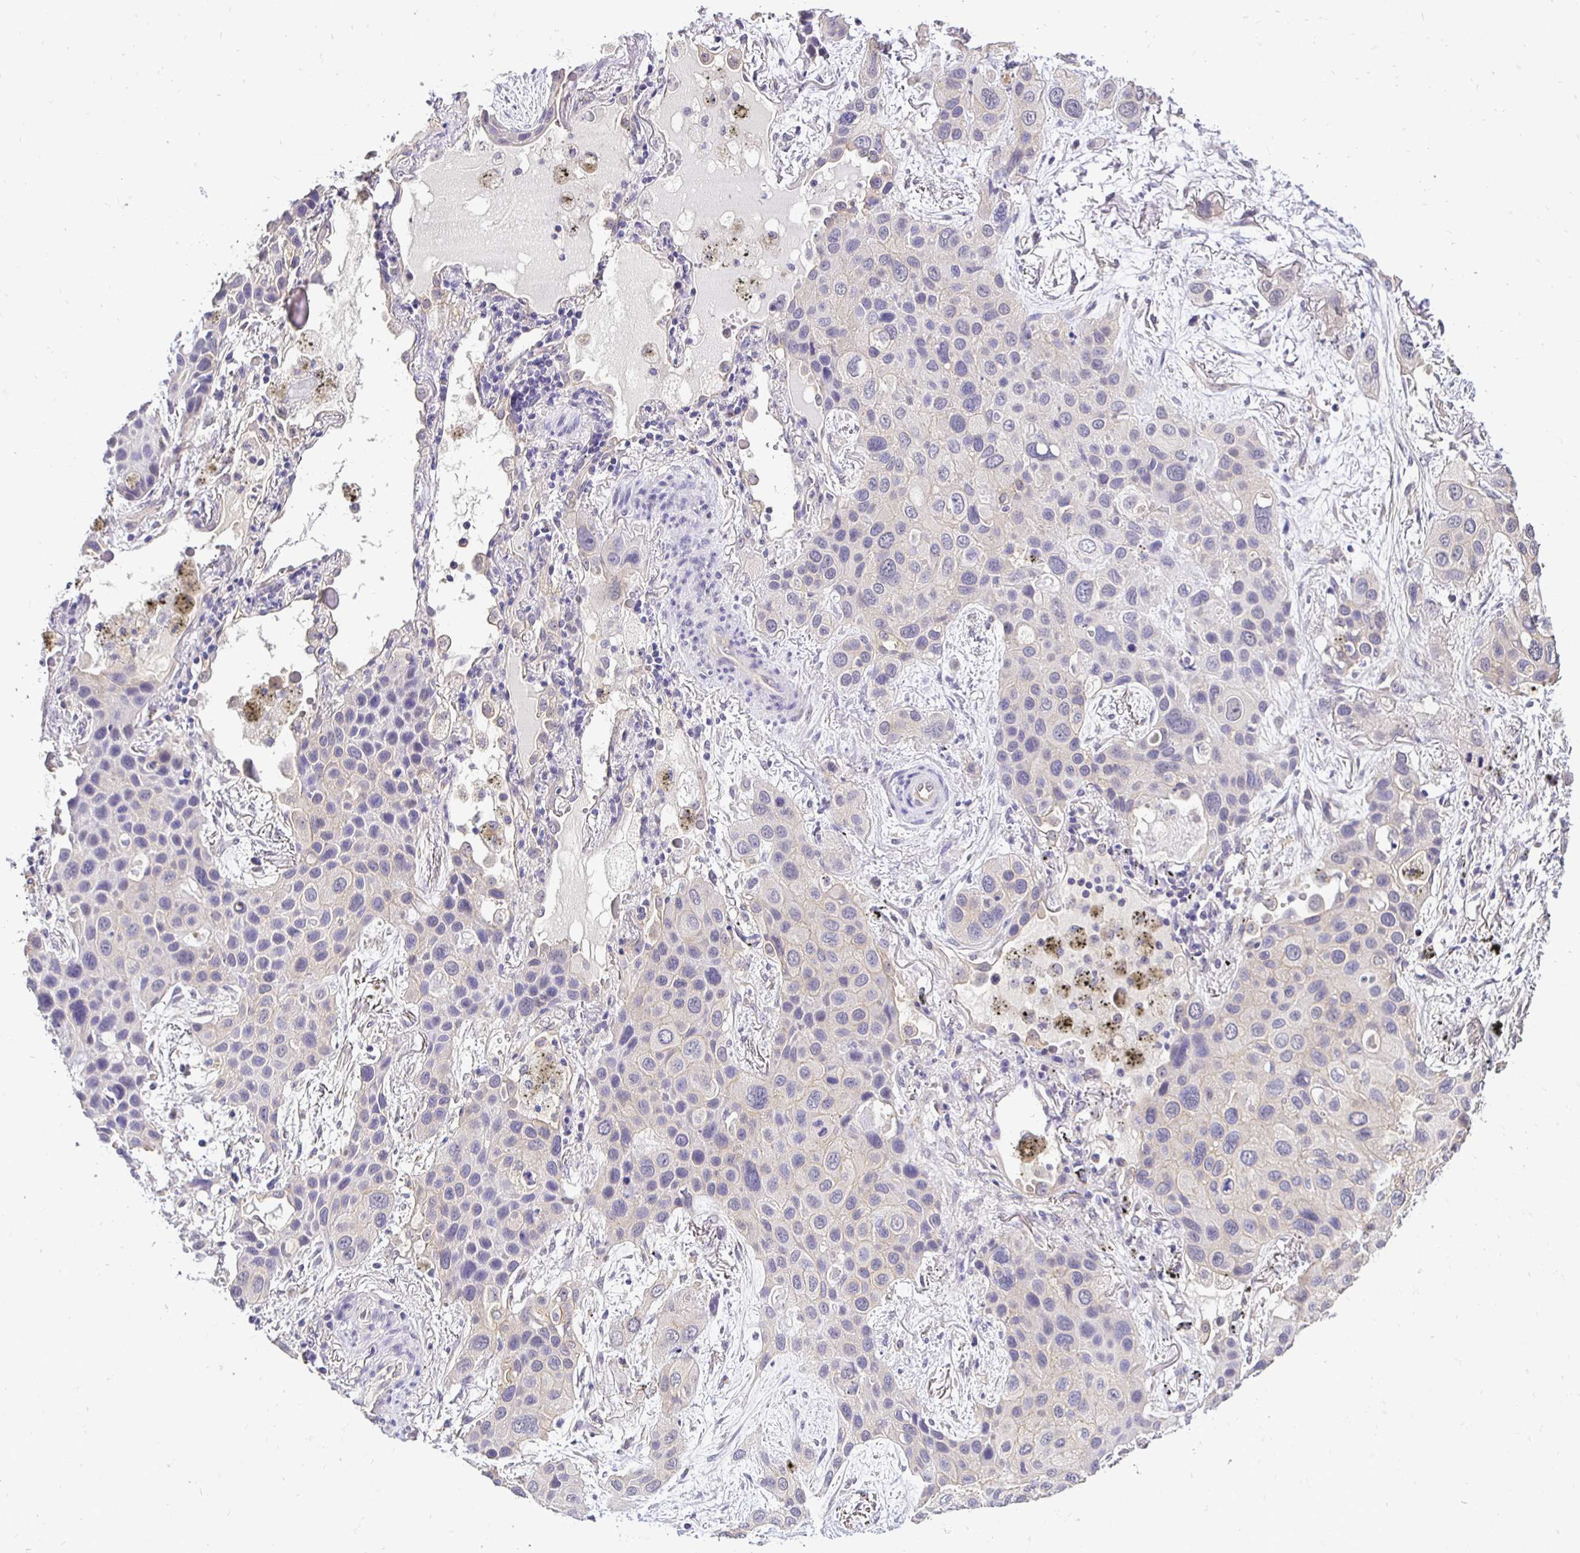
{"staining": {"intensity": "negative", "quantity": "none", "location": "none"}, "tissue": "lung cancer", "cell_type": "Tumor cells", "image_type": "cancer", "snomed": [{"axis": "morphology", "description": "Squamous cell carcinoma, NOS"}, {"axis": "morphology", "description": "Squamous cell carcinoma, metastatic, NOS"}, {"axis": "topography", "description": "Lung"}], "caption": "Immunohistochemistry micrograph of squamous cell carcinoma (lung) stained for a protein (brown), which displays no staining in tumor cells.", "gene": "SLC9A1", "patient": {"sex": "male", "age": 59}}